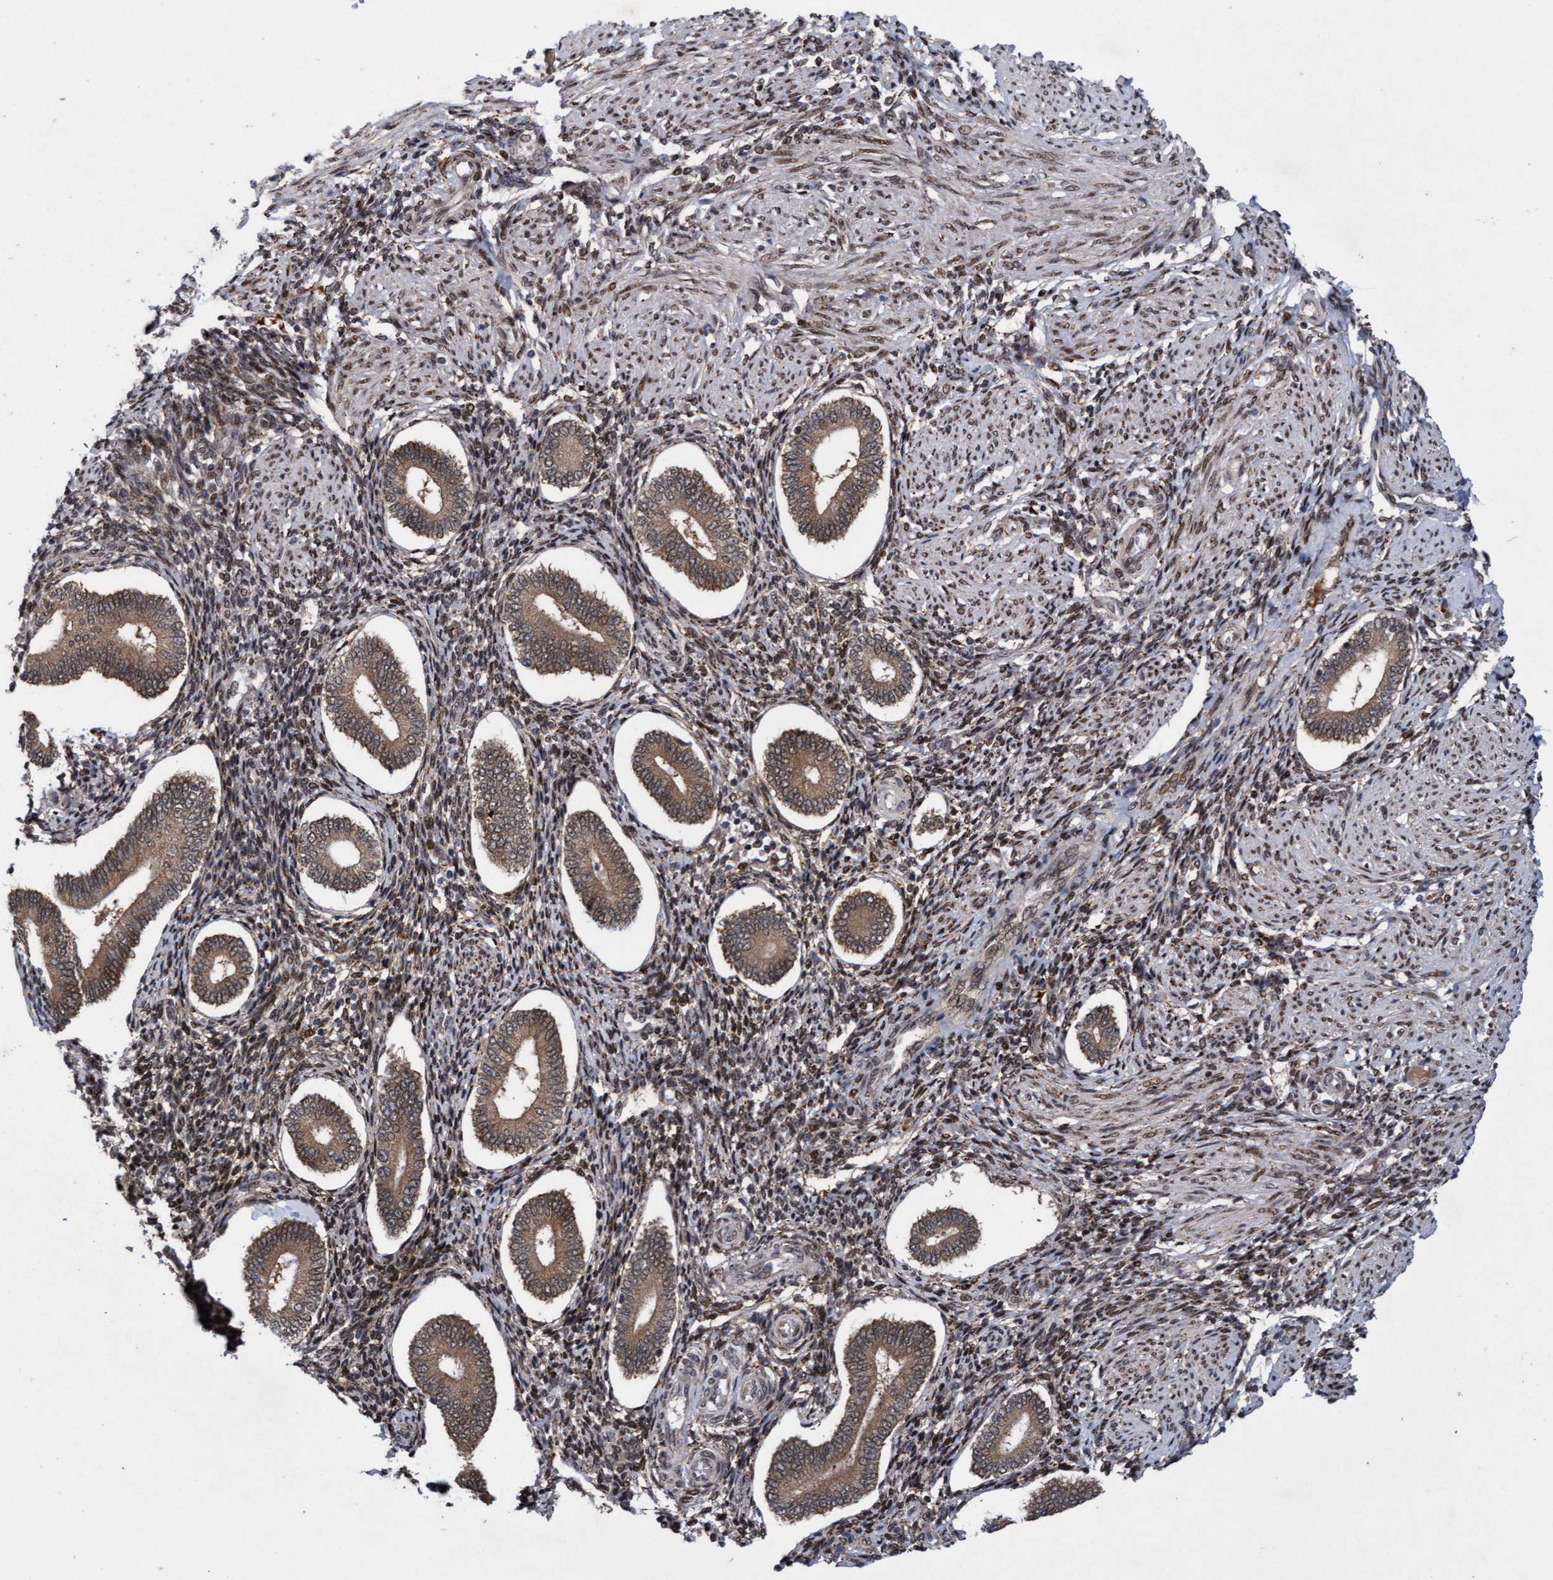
{"staining": {"intensity": "moderate", "quantity": "25%-75%", "location": "cytoplasmic/membranous,nuclear"}, "tissue": "endometrium", "cell_type": "Cells in endometrial stroma", "image_type": "normal", "snomed": [{"axis": "morphology", "description": "Normal tissue, NOS"}, {"axis": "topography", "description": "Endometrium"}], "caption": "Protein expression analysis of unremarkable endometrium shows moderate cytoplasmic/membranous,nuclear positivity in approximately 25%-75% of cells in endometrial stroma. Immunohistochemistry stains the protein in brown and the nuclei are stained blue.", "gene": "TANC2", "patient": {"sex": "female", "age": 42}}